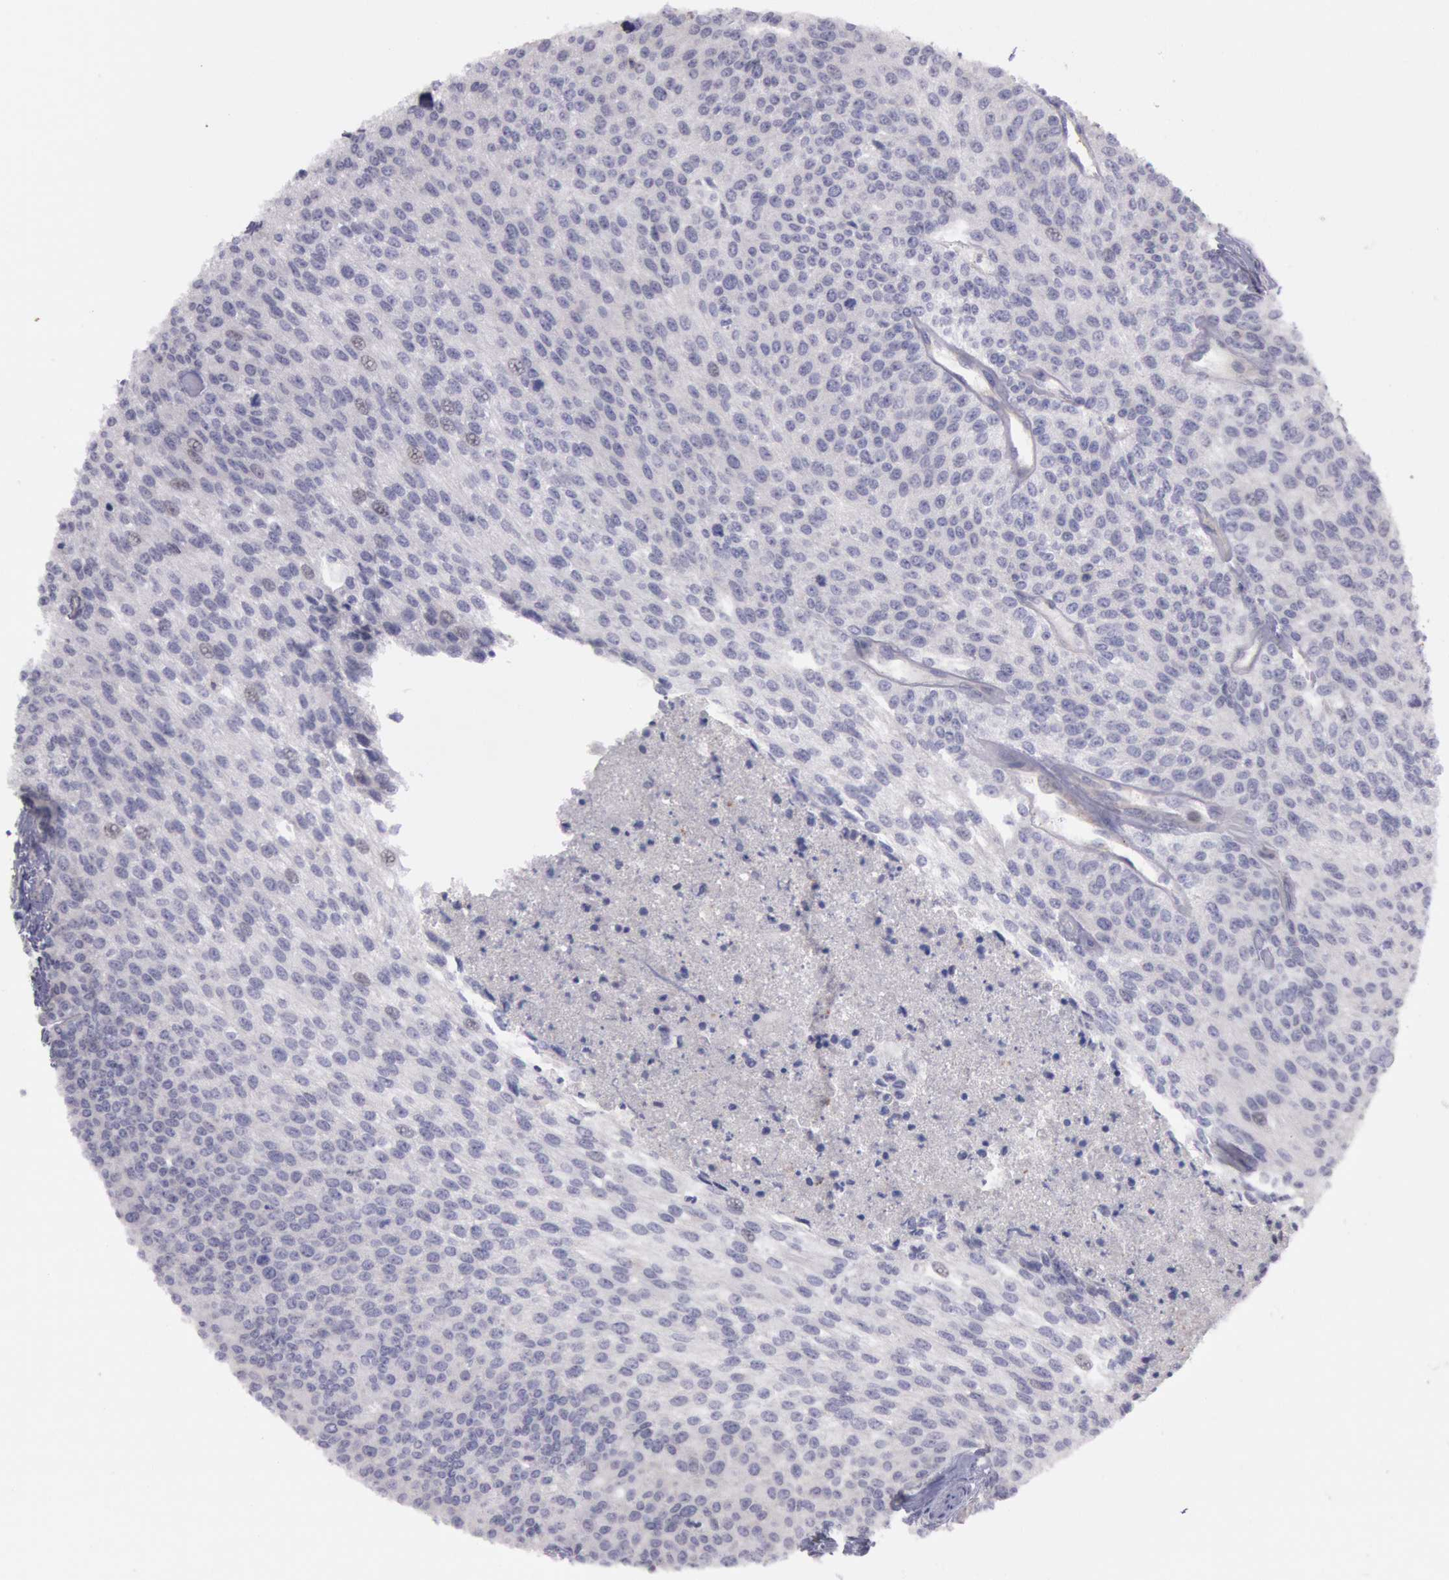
{"staining": {"intensity": "negative", "quantity": "none", "location": "none"}, "tissue": "urothelial cancer", "cell_type": "Tumor cells", "image_type": "cancer", "snomed": [{"axis": "morphology", "description": "Urothelial carcinoma, Low grade"}, {"axis": "topography", "description": "Urinary bladder"}], "caption": "This is an immunohistochemistry (IHC) micrograph of low-grade urothelial carcinoma. There is no positivity in tumor cells.", "gene": "TRIB2", "patient": {"sex": "female", "age": 73}}